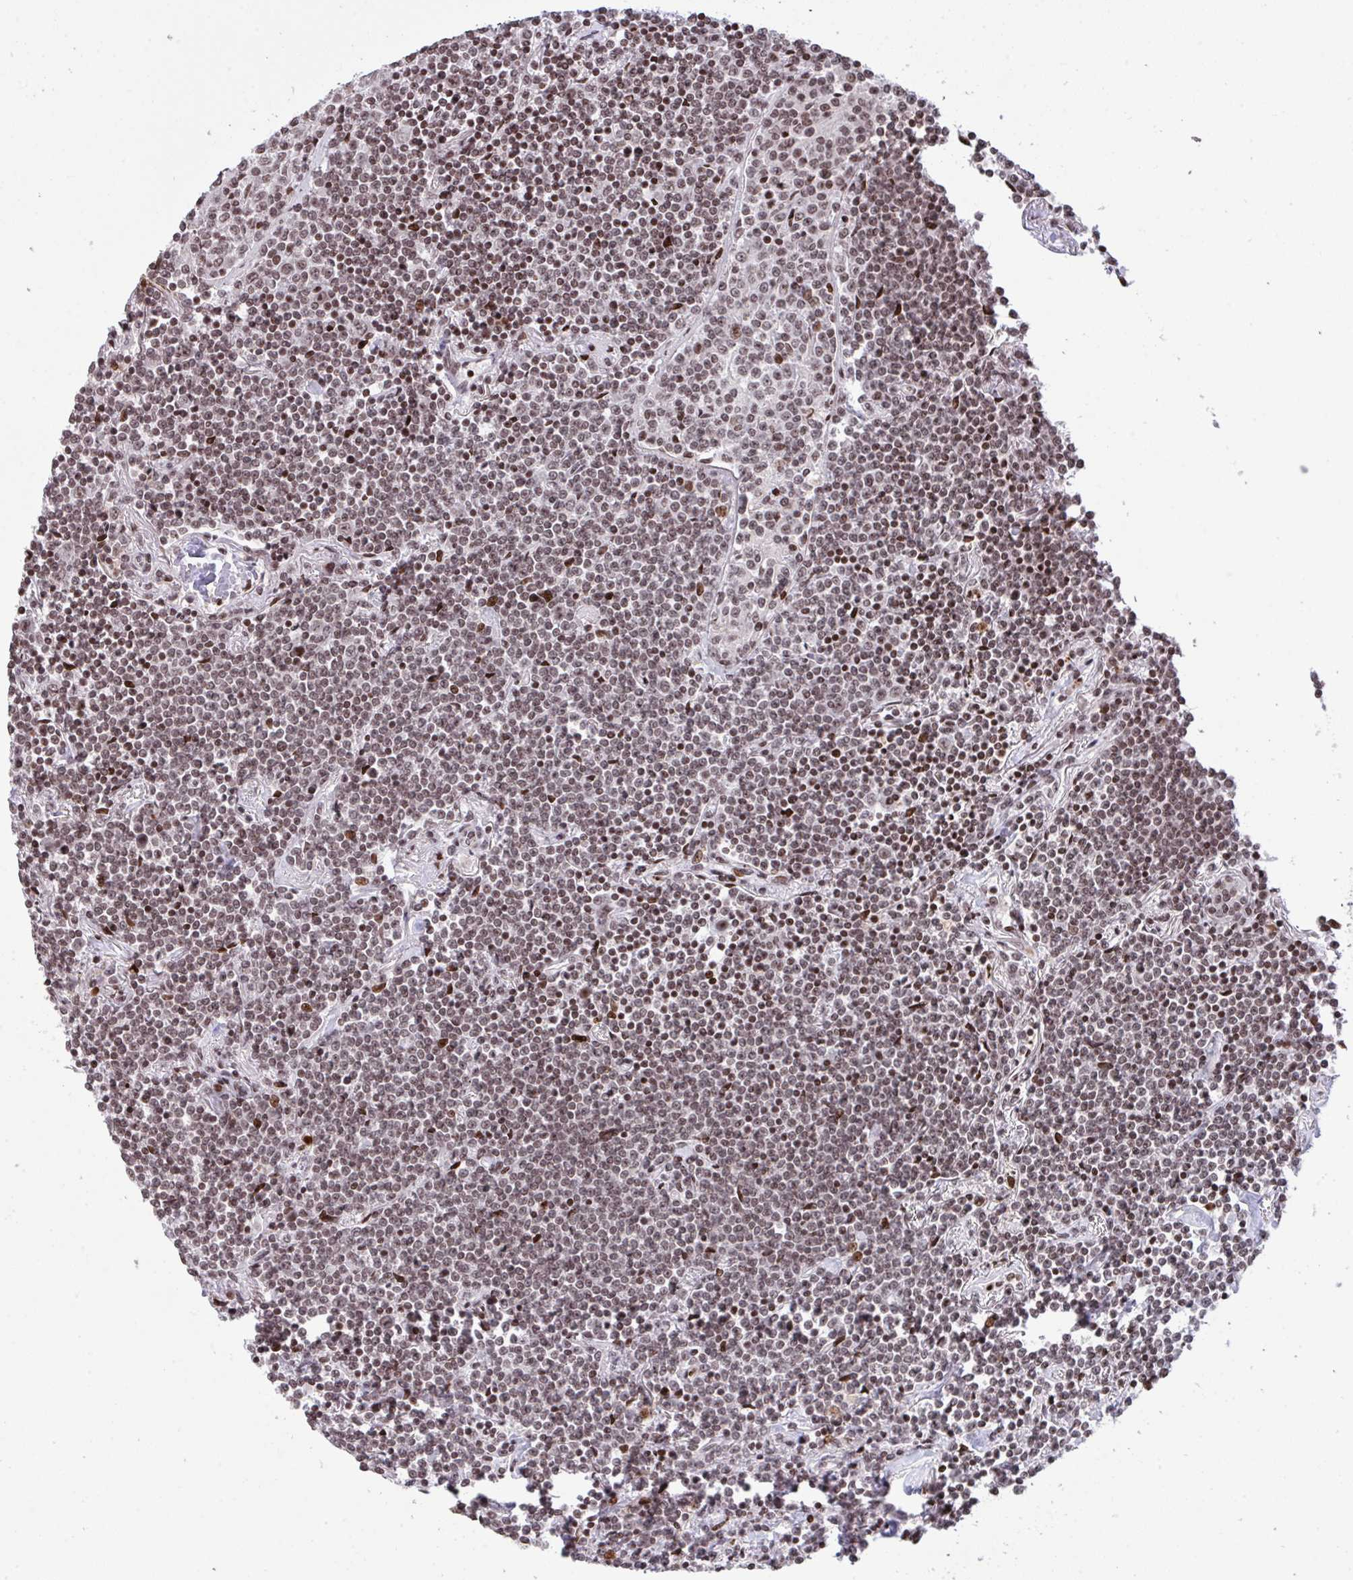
{"staining": {"intensity": "moderate", "quantity": ">75%", "location": "nuclear"}, "tissue": "lymphoma", "cell_type": "Tumor cells", "image_type": "cancer", "snomed": [{"axis": "morphology", "description": "Malignant lymphoma, non-Hodgkin's type, Low grade"}, {"axis": "topography", "description": "Lung"}], "caption": "The micrograph shows immunohistochemical staining of low-grade malignant lymphoma, non-Hodgkin's type. There is moderate nuclear staining is present in approximately >75% of tumor cells.", "gene": "NIP7", "patient": {"sex": "female", "age": 71}}